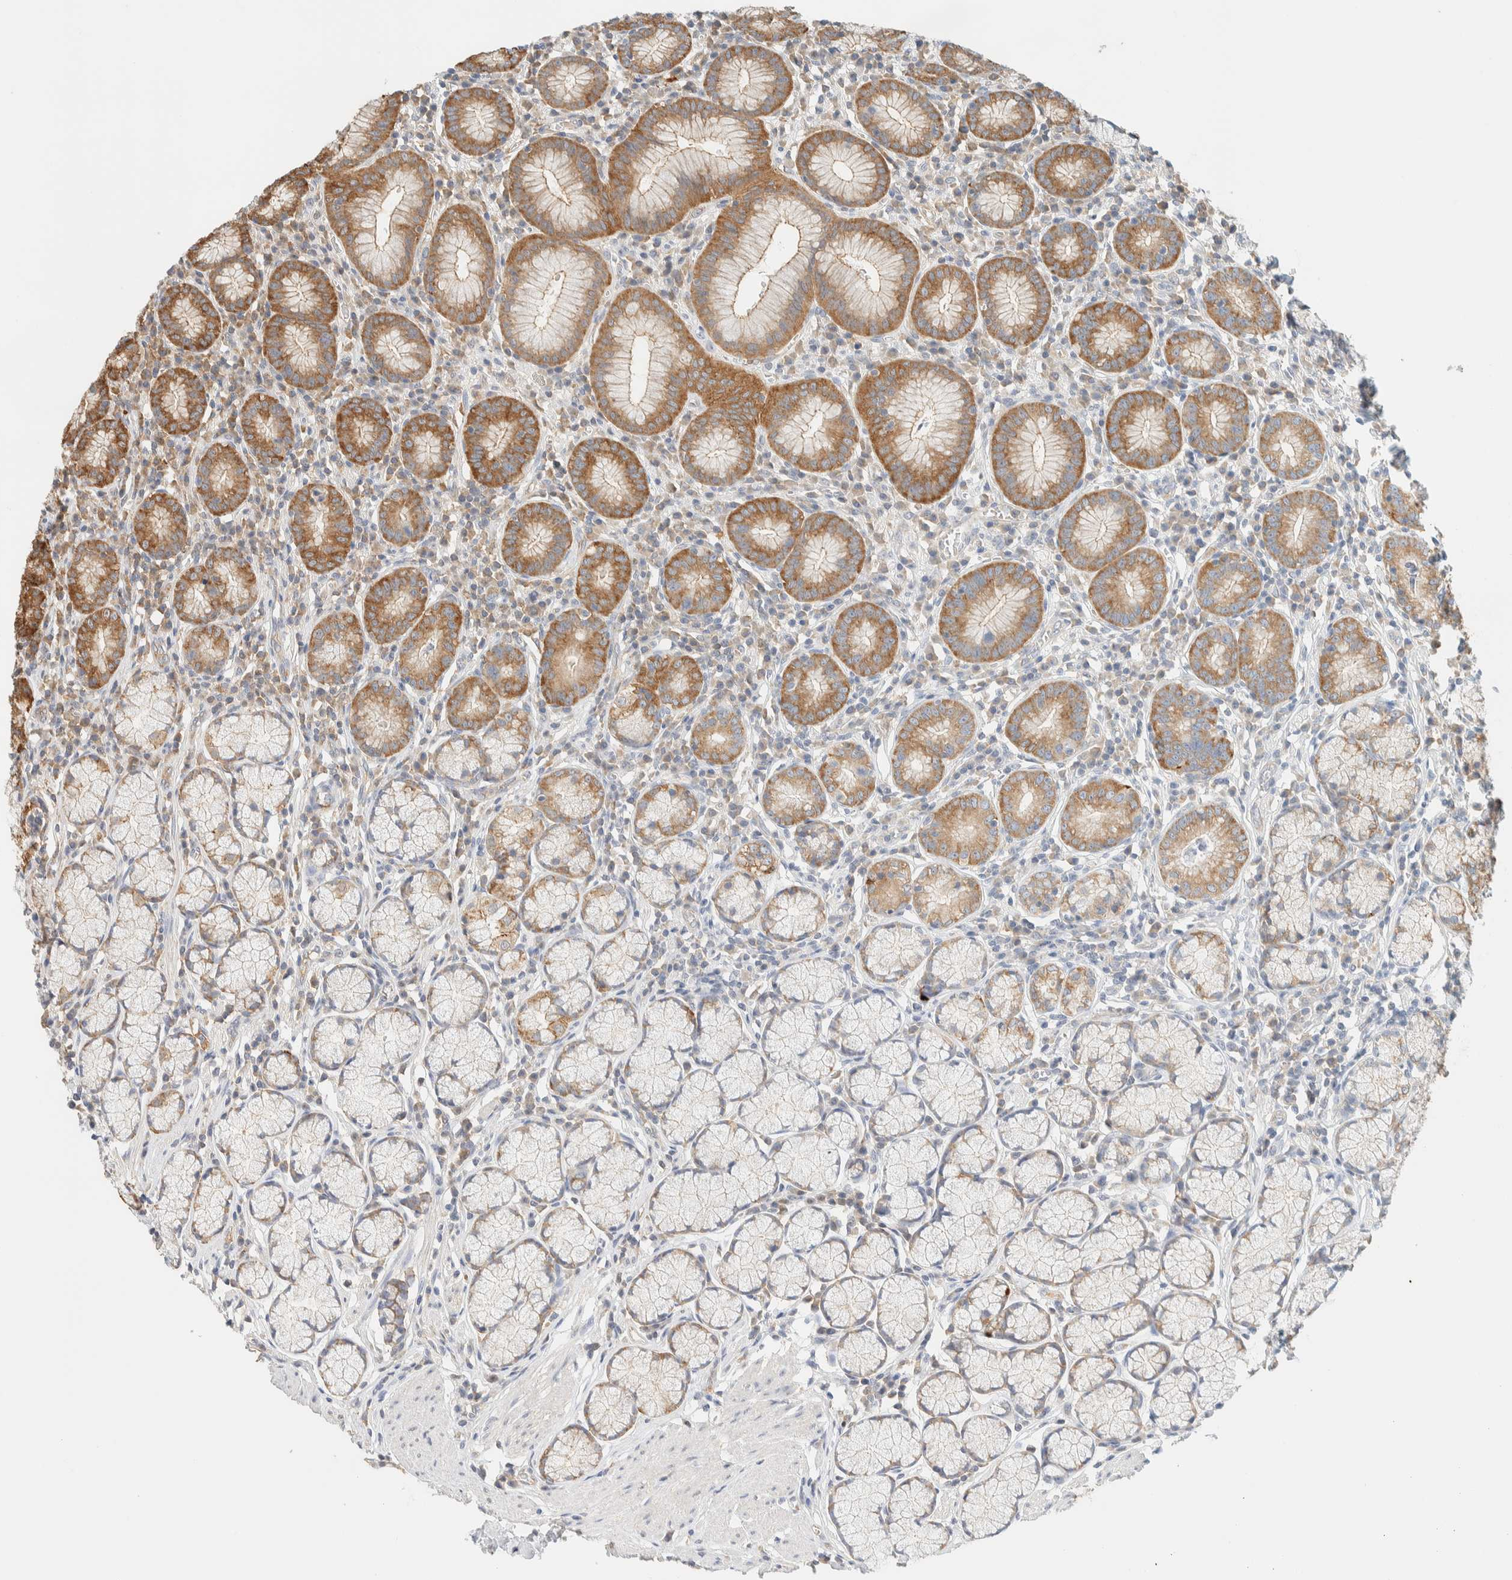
{"staining": {"intensity": "moderate", "quantity": ">75%", "location": "cytoplasmic/membranous"}, "tissue": "stomach", "cell_type": "Glandular cells", "image_type": "normal", "snomed": [{"axis": "morphology", "description": "Normal tissue, NOS"}, {"axis": "topography", "description": "Stomach"}], "caption": "Glandular cells reveal moderate cytoplasmic/membranous expression in about >75% of cells in normal stomach.", "gene": "TBC1D8B", "patient": {"sex": "male", "age": 55}}